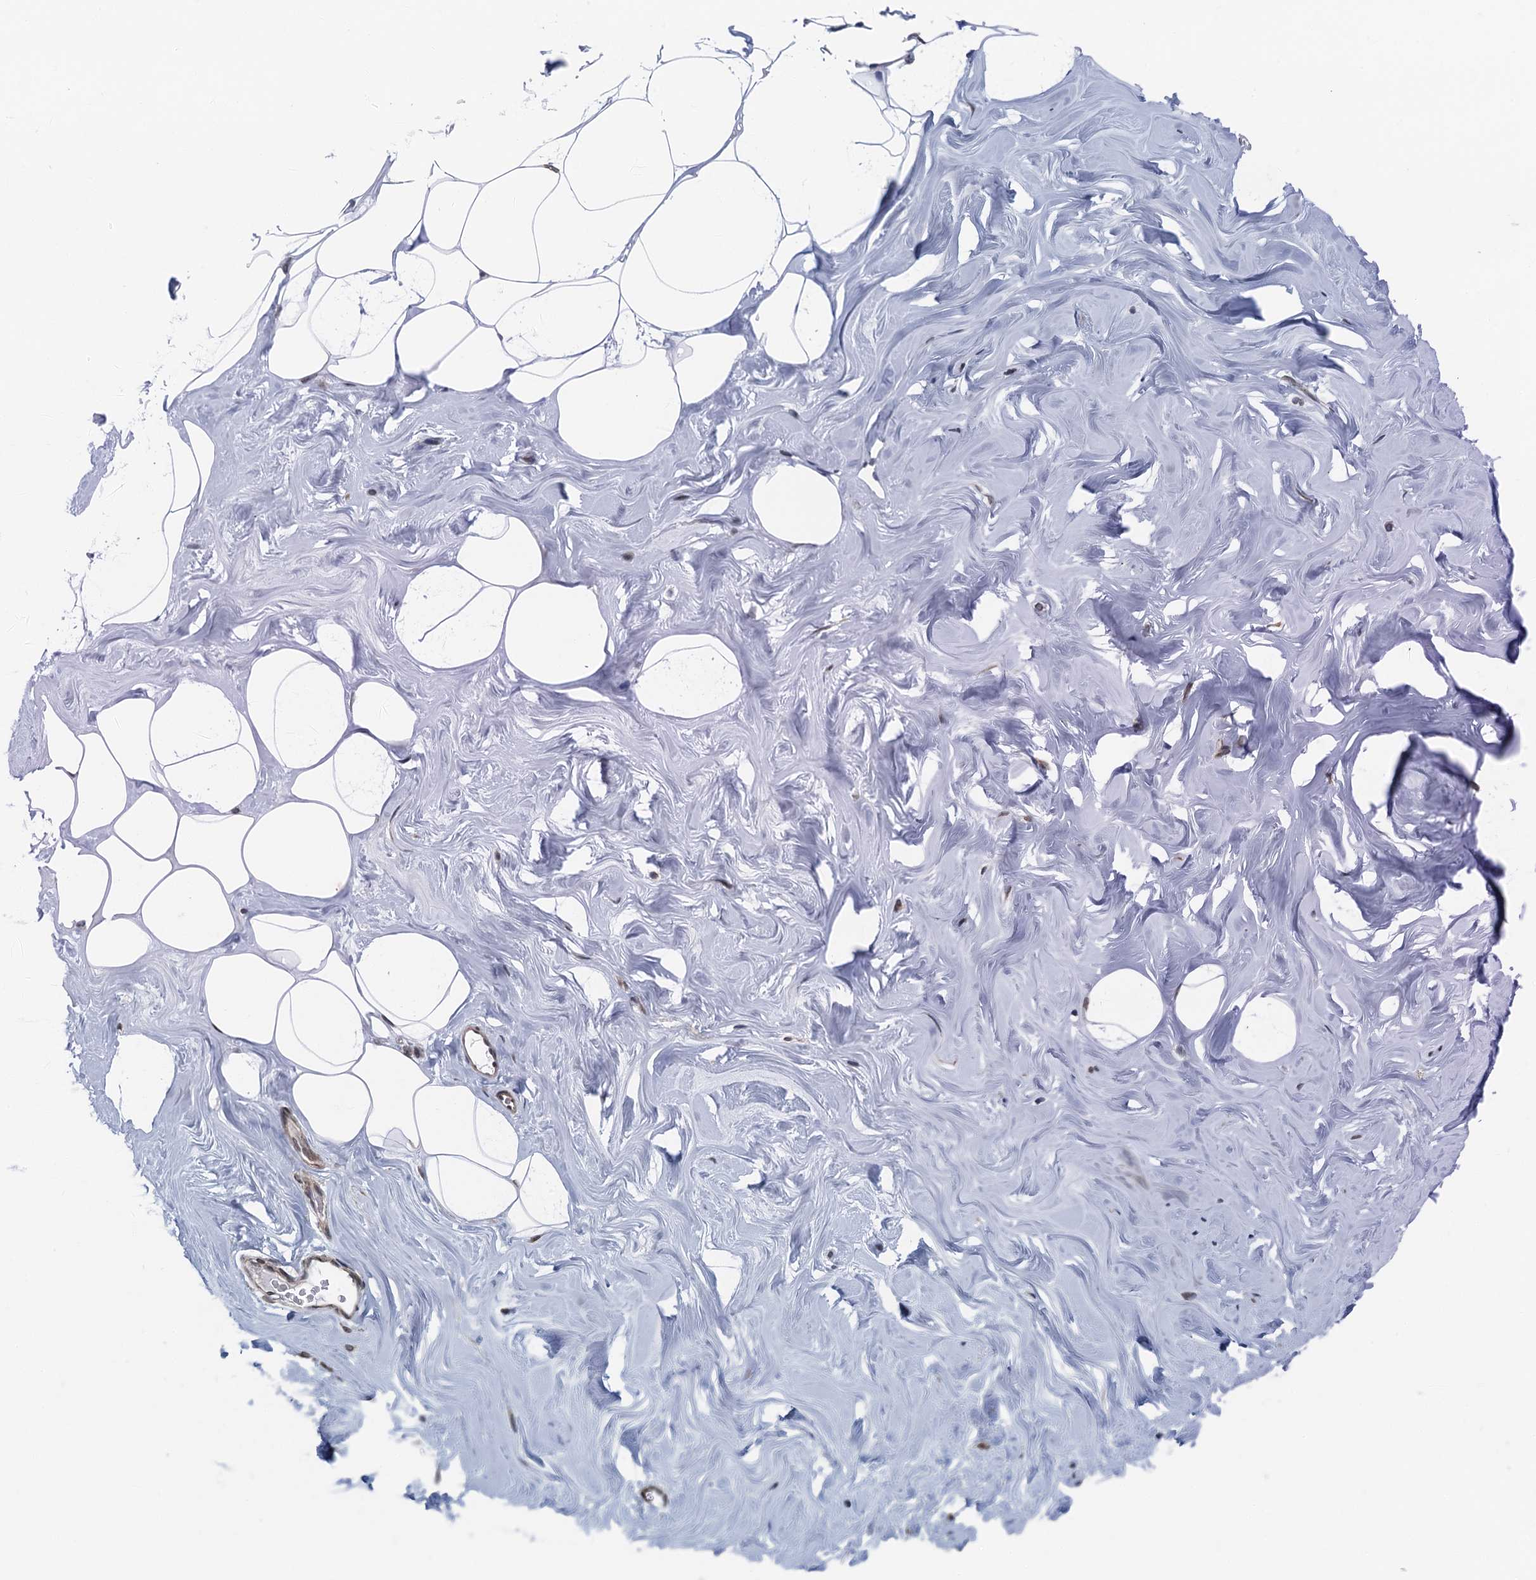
{"staining": {"intensity": "moderate", "quantity": "25%-75%", "location": "nuclear"}, "tissue": "adipose tissue", "cell_type": "Adipocytes", "image_type": "normal", "snomed": [{"axis": "morphology", "description": "Normal tissue, NOS"}, {"axis": "morphology", "description": "Fibrosis, NOS"}, {"axis": "topography", "description": "Breast"}, {"axis": "topography", "description": "Adipose tissue"}], "caption": "The image shows immunohistochemical staining of unremarkable adipose tissue. There is moderate nuclear expression is identified in approximately 25%-75% of adipocytes.", "gene": "CCDC34", "patient": {"sex": "female", "age": 39}}